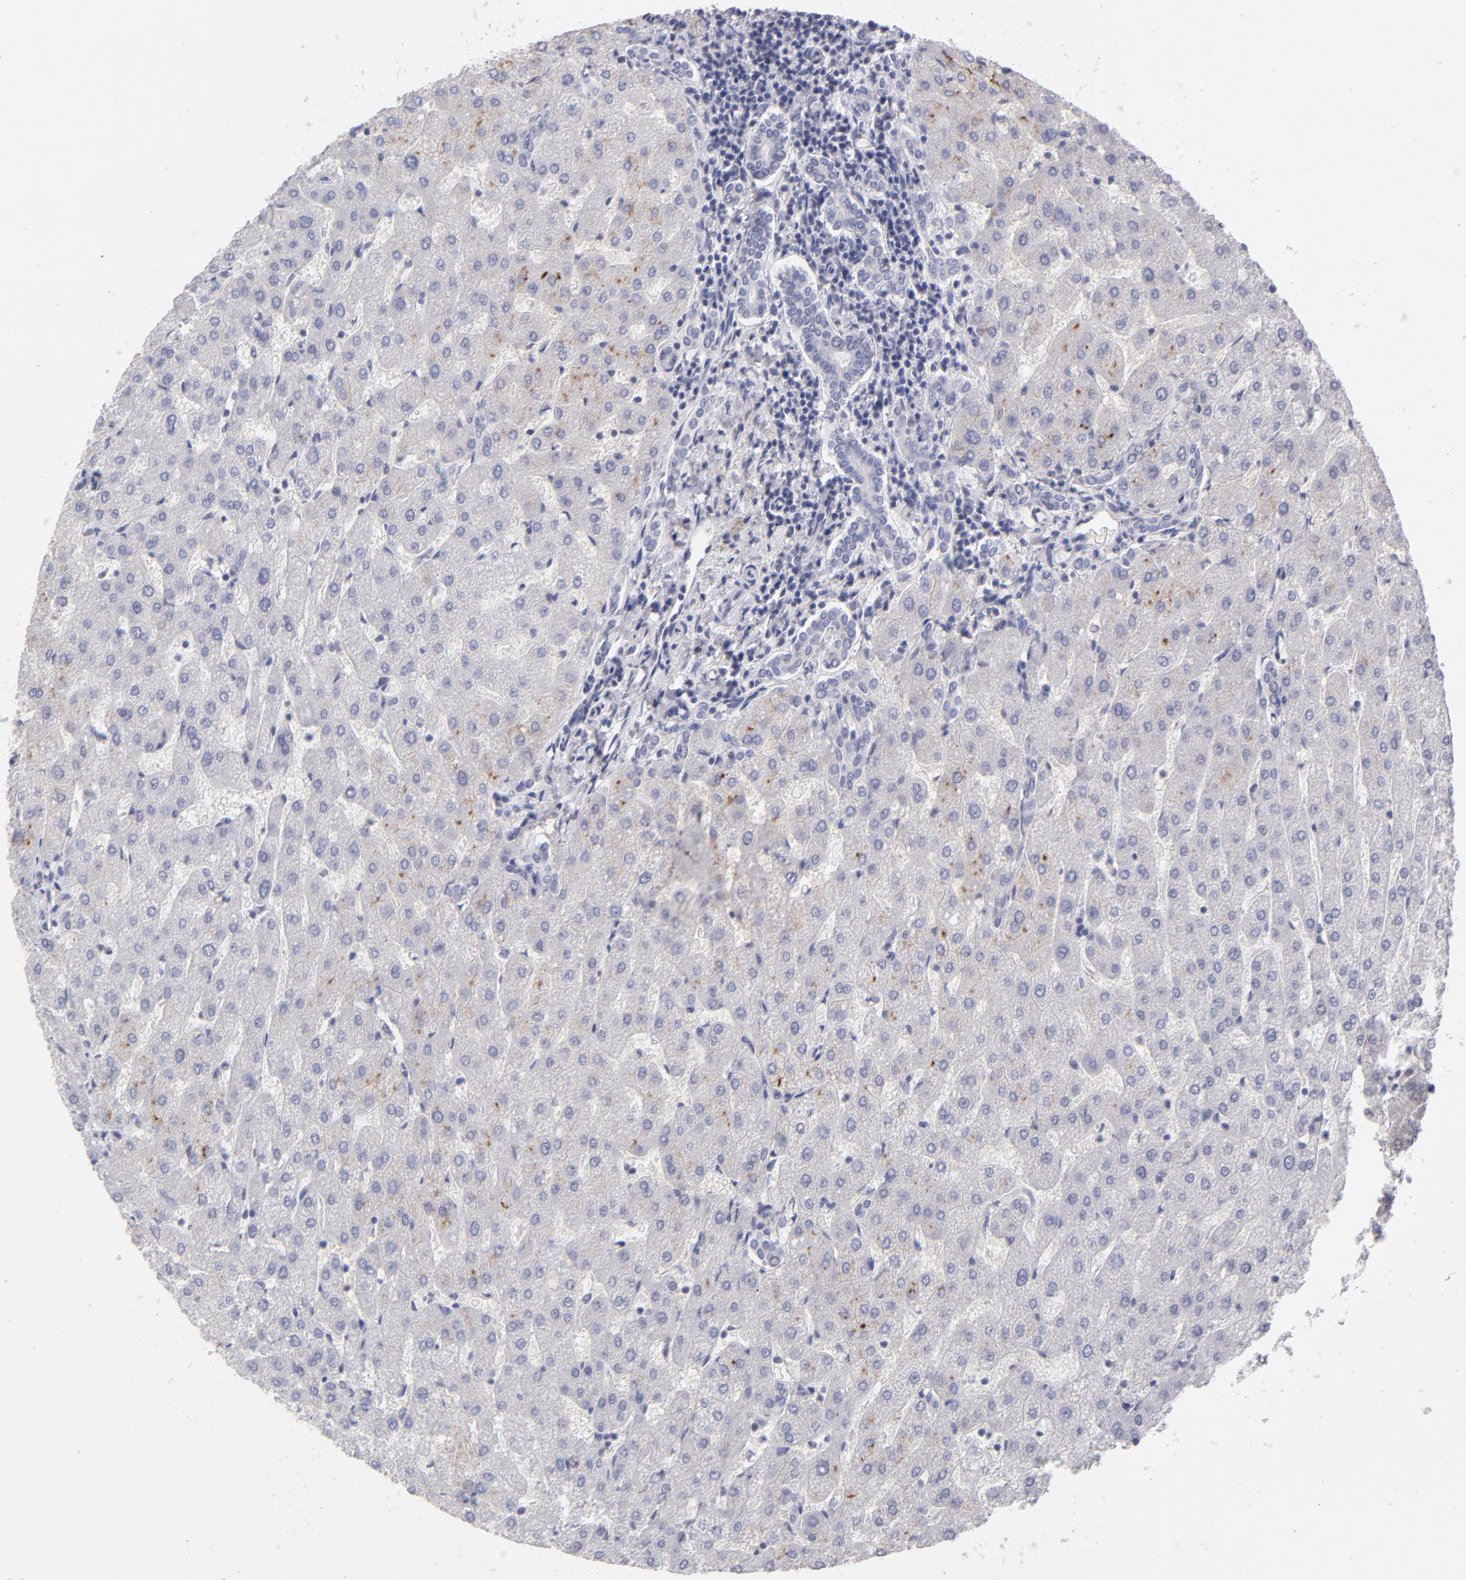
{"staining": {"intensity": "negative", "quantity": "none", "location": "none"}, "tissue": "liver", "cell_type": "Cholangiocytes", "image_type": "normal", "snomed": [{"axis": "morphology", "description": "Normal tissue, NOS"}, {"axis": "topography", "description": "Liver"}], "caption": "Immunohistochemistry (IHC) micrograph of benign liver: liver stained with DAB shows no significant protein expression in cholangiocytes. (DAB immunohistochemistry, high magnification).", "gene": "TEX11", "patient": {"sex": "male", "age": 67}}